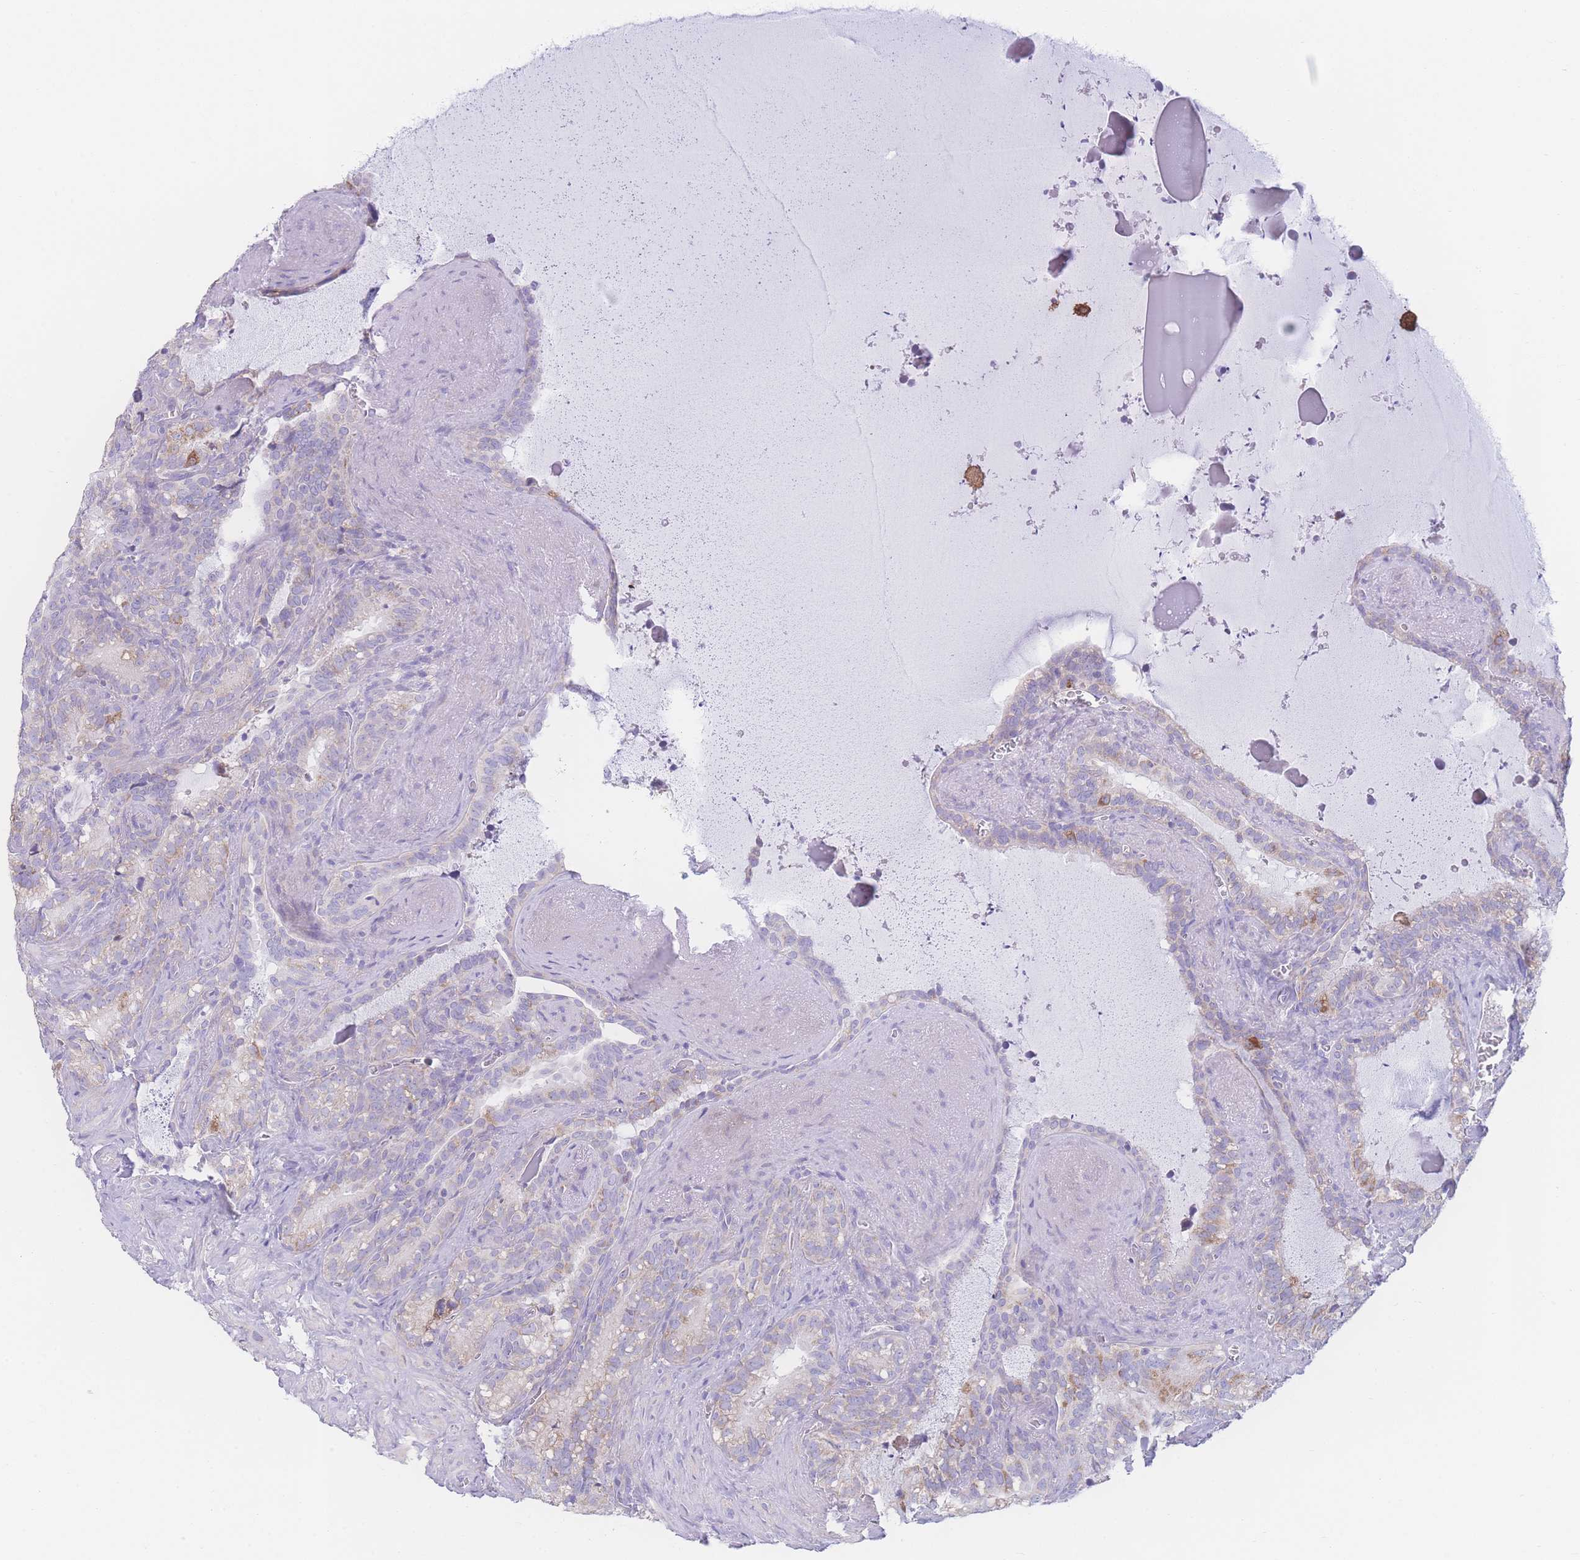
{"staining": {"intensity": "moderate", "quantity": "<25%", "location": "cytoplasmic/membranous"}, "tissue": "seminal vesicle", "cell_type": "Glandular cells", "image_type": "normal", "snomed": [{"axis": "morphology", "description": "Normal tissue, NOS"}, {"axis": "topography", "description": "Prostate"}, {"axis": "topography", "description": "Seminal veicle"}], "caption": "A brown stain shows moderate cytoplasmic/membranous expression of a protein in glandular cells of normal human seminal vesicle.", "gene": "NBEAL1", "patient": {"sex": "male", "age": 58}}